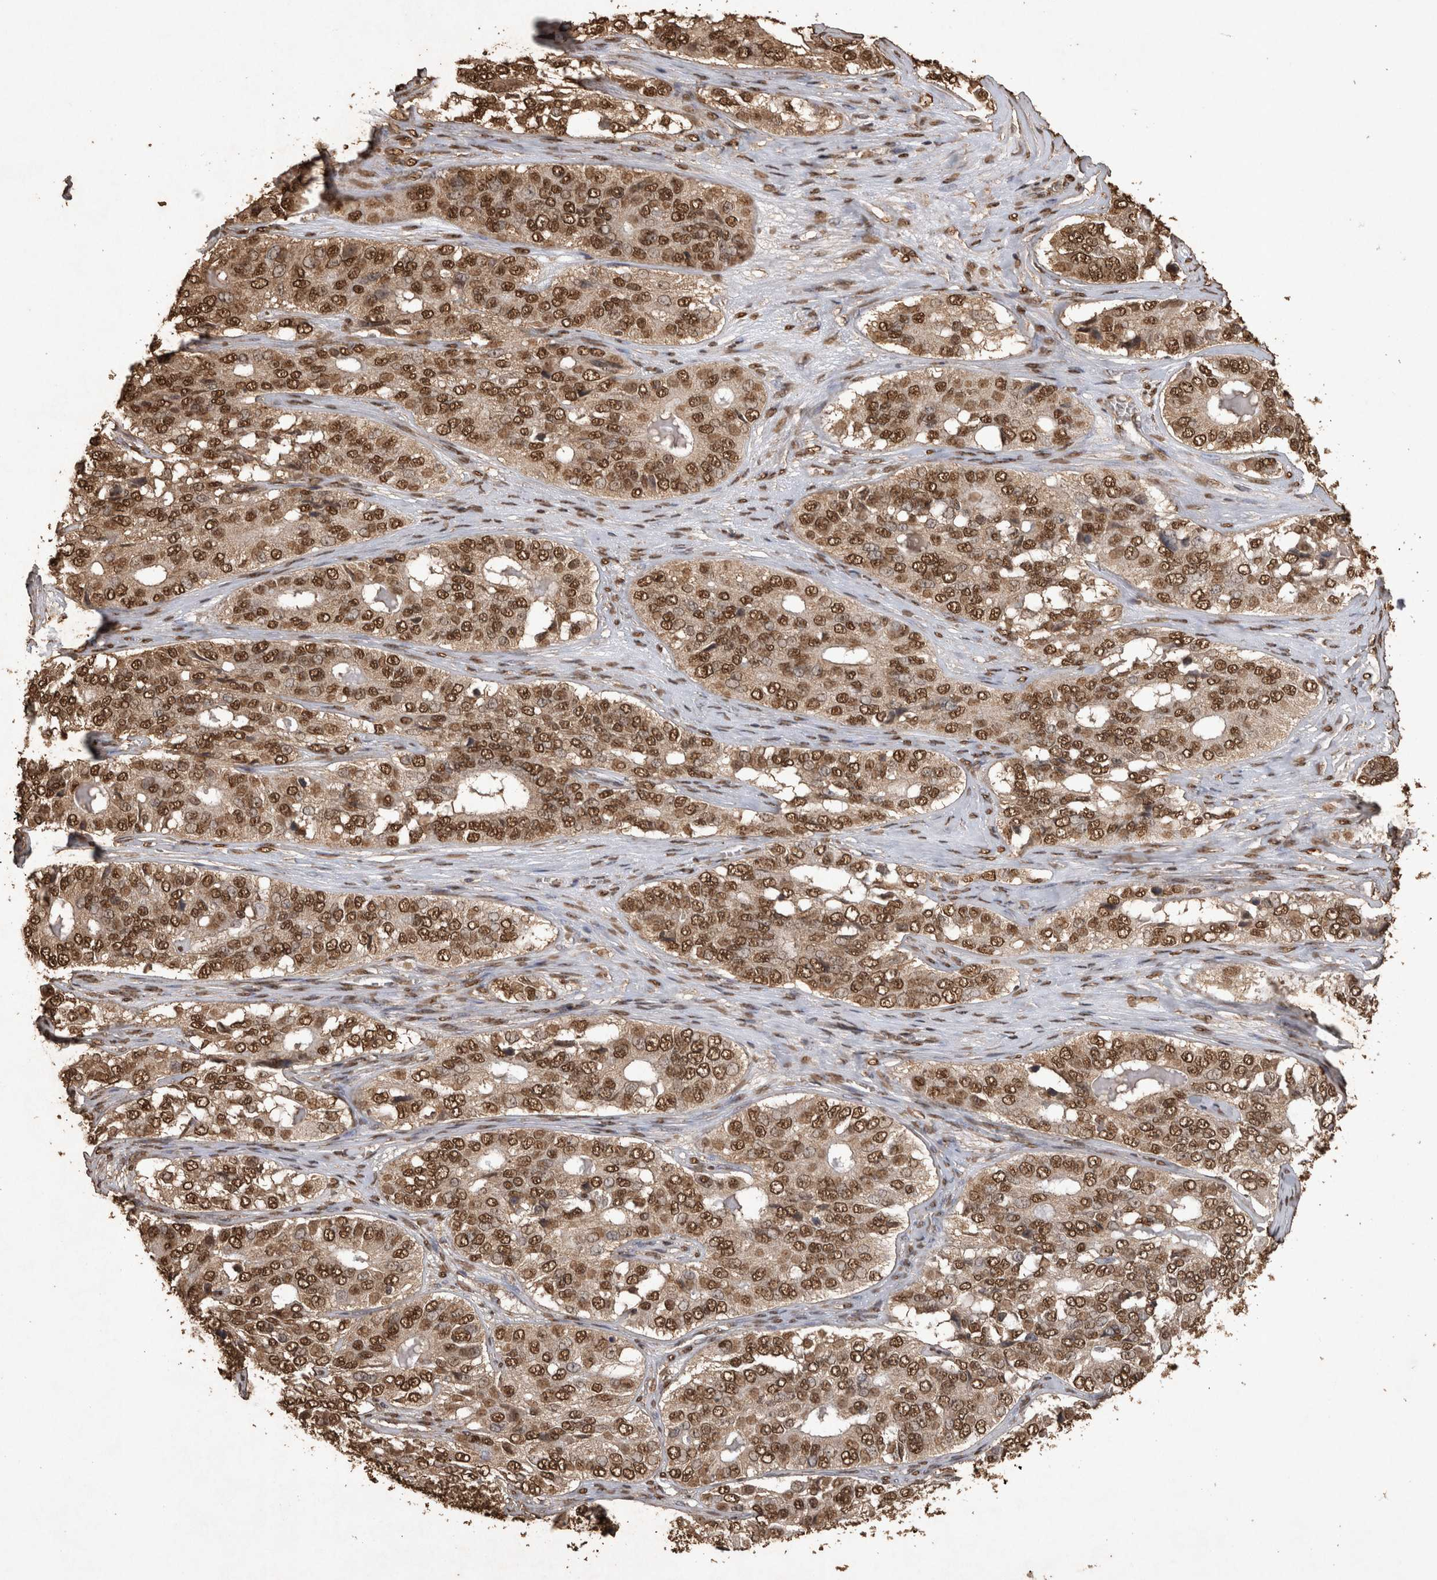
{"staining": {"intensity": "moderate", "quantity": ">75%", "location": "cytoplasmic/membranous,nuclear"}, "tissue": "ovarian cancer", "cell_type": "Tumor cells", "image_type": "cancer", "snomed": [{"axis": "morphology", "description": "Carcinoma, endometroid"}, {"axis": "topography", "description": "Ovary"}], "caption": "This is a micrograph of immunohistochemistry staining of ovarian cancer (endometroid carcinoma), which shows moderate positivity in the cytoplasmic/membranous and nuclear of tumor cells.", "gene": "OAS2", "patient": {"sex": "female", "age": 51}}